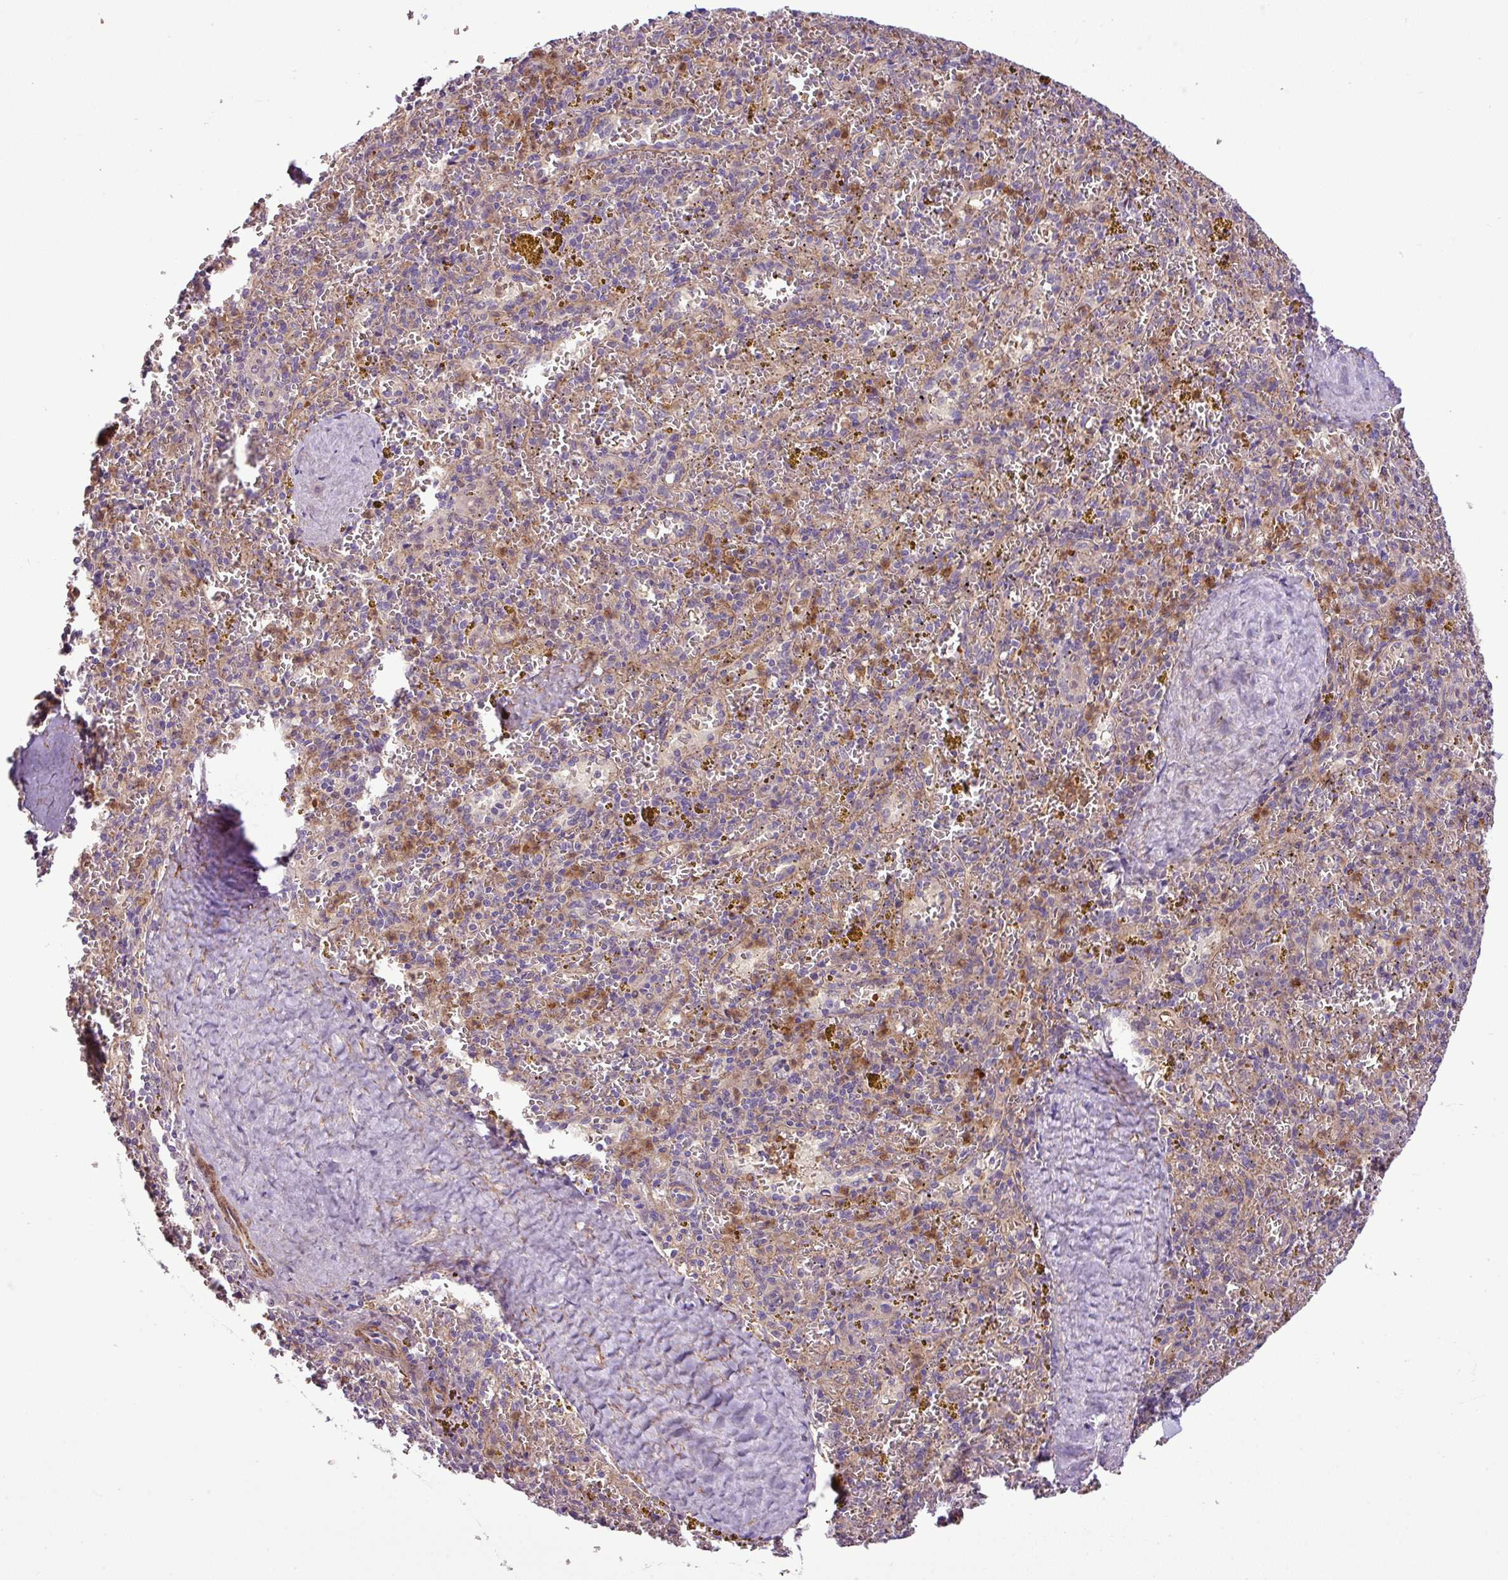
{"staining": {"intensity": "moderate", "quantity": "<25%", "location": "cytoplasmic/membranous,nuclear"}, "tissue": "spleen", "cell_type": "Cells in red pulp", "image_type": "normal", "snomed": [{"axis": "morphology", "description": "Normal tissue, NOS"}, {"axis": "topography", "description": "Spleen"}], "caption": "Immunohistochemistry (IHC) (DAB (3,3'-diaminobenzidine)) staining of normal human spleen reveals moderate cytoplasmic/membranous,nuclear protein staining in about <25% of cells in red pulp.", "gene": "NBEAL2", "patient": {"sex": "male", "age": 57}}